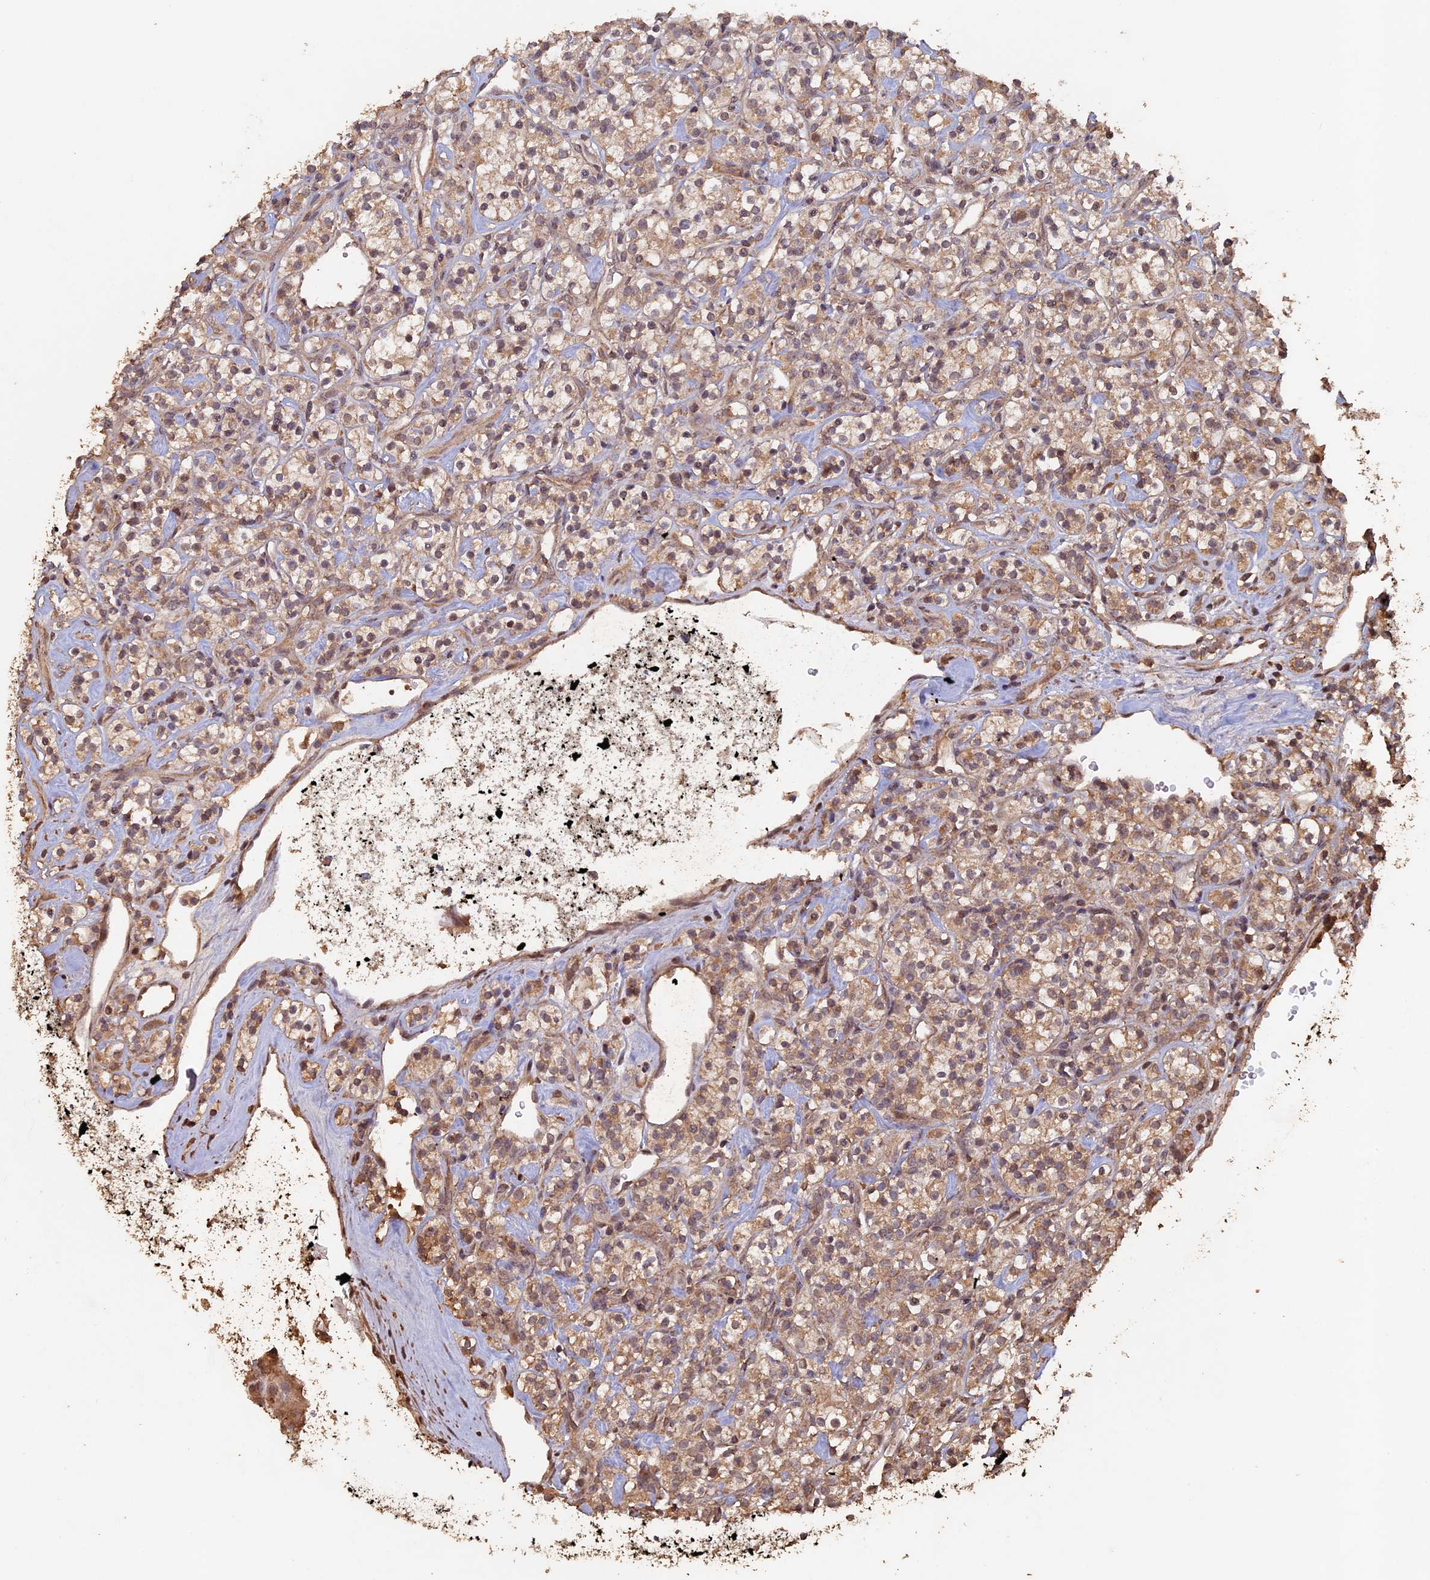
{"staining": {"intensity": "moderate", "quantity": ">75%", "location": "cytoplasmic/membranous"}, "tissue": "renal cancer", "cell_type": "Tumor cells", "image_type": "cancer", "snomed": [{"axis": "morphology", "description": "Adenocarcinoma, NOS"}, {"axis": "topography", "description": "Kidney"}], "caption": "Renal adenocarcinoma stained with DAB immunohistochemistry demonstrates medium levels of moderate cytoplasmic/membranous positivity in approximately >75% of tumor cells.", "gene": "HUNK", "patient": {"sex": "male", "age": 77}}